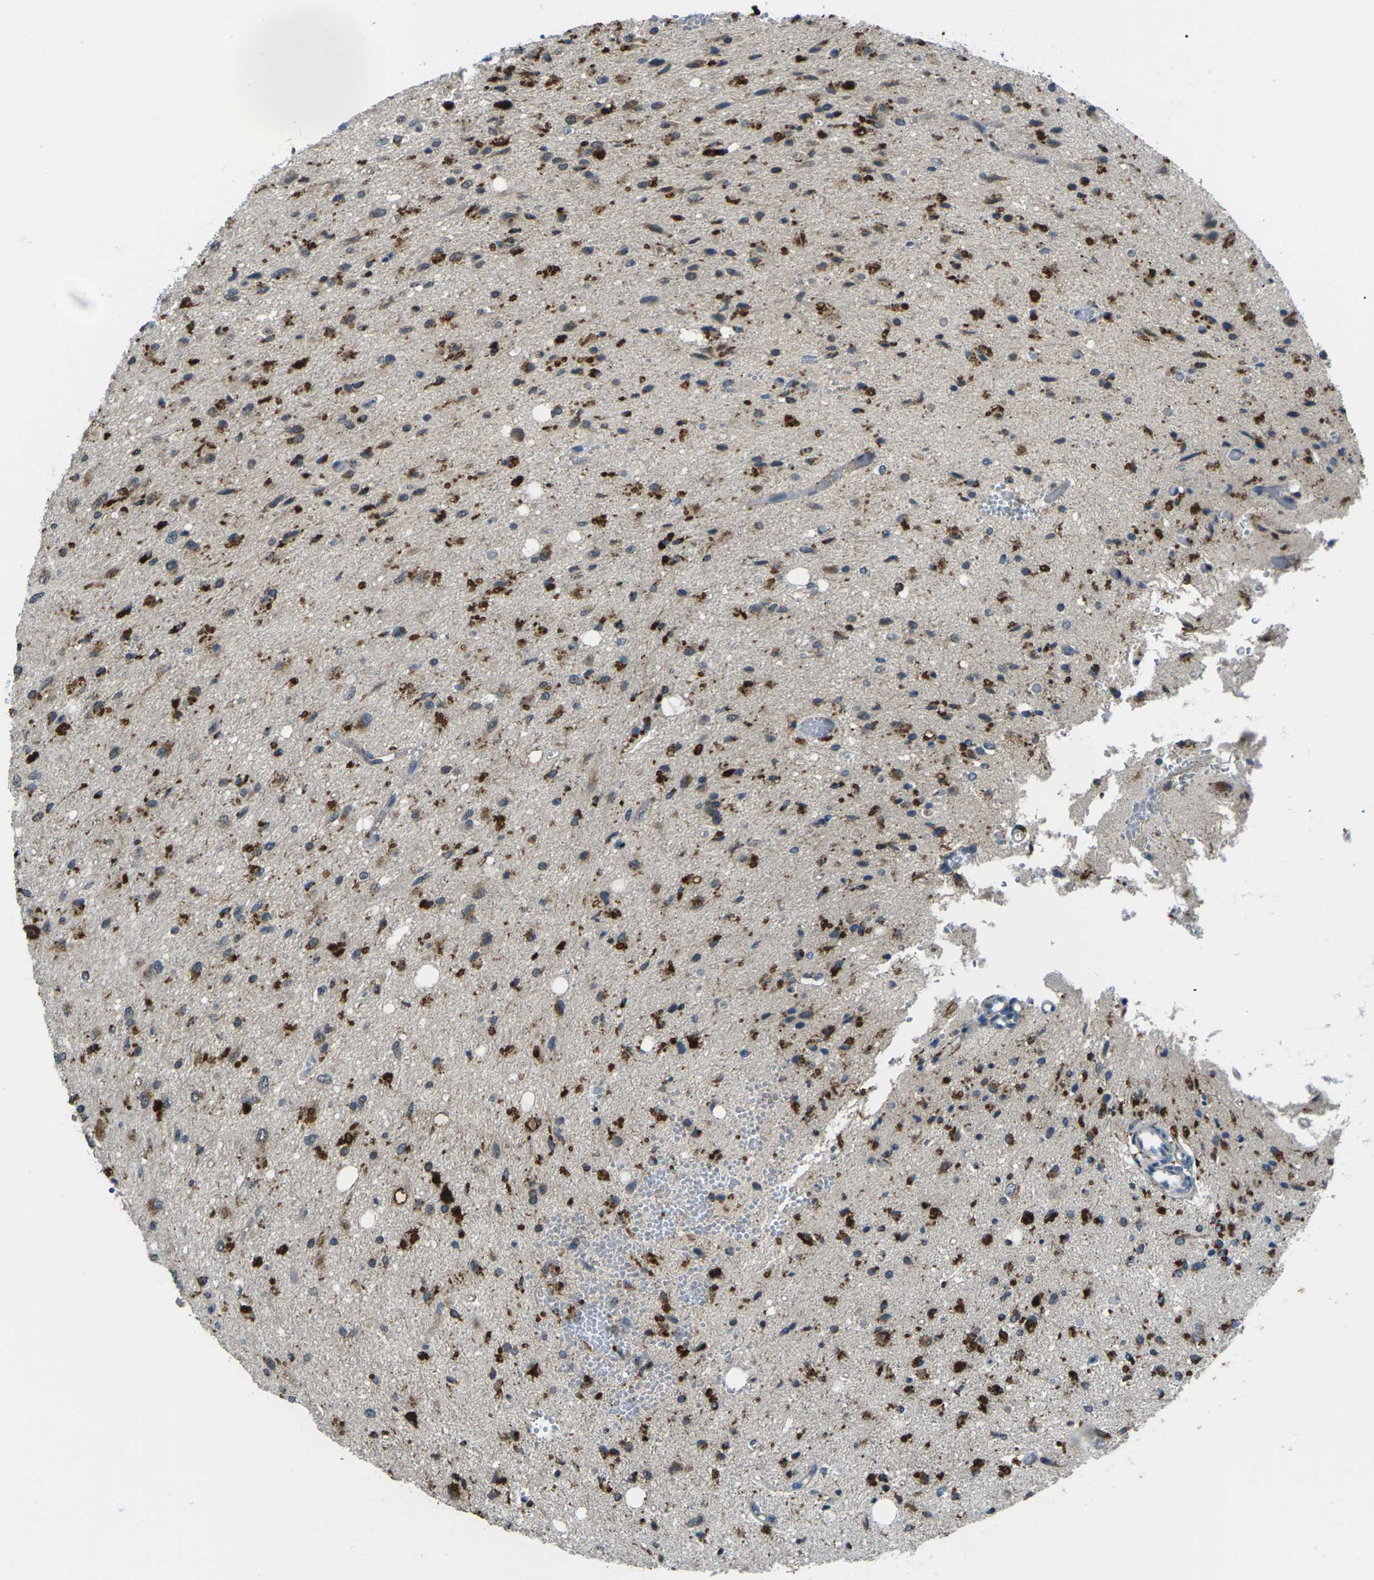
{"staining": {"intensity": "strong", "quantity": "25%-75%", "location": "cytoplasmic/membranous"}, "tissue": "glioma", "cell_type": "Tumor cells", "image_type": "cancer", "snomed": [{"axis": "morphology", "description": "Glioma, malignant, Low grade"}, {"axis": "topography", "description": "Brain"}], "caption": "Glioma tissue reveals strong cytoplasmic/membranous expression in approximately 25%-75% of tumor cells", "gene": "SLC31A2", "patient": {"sex": "male", "age": 77}}